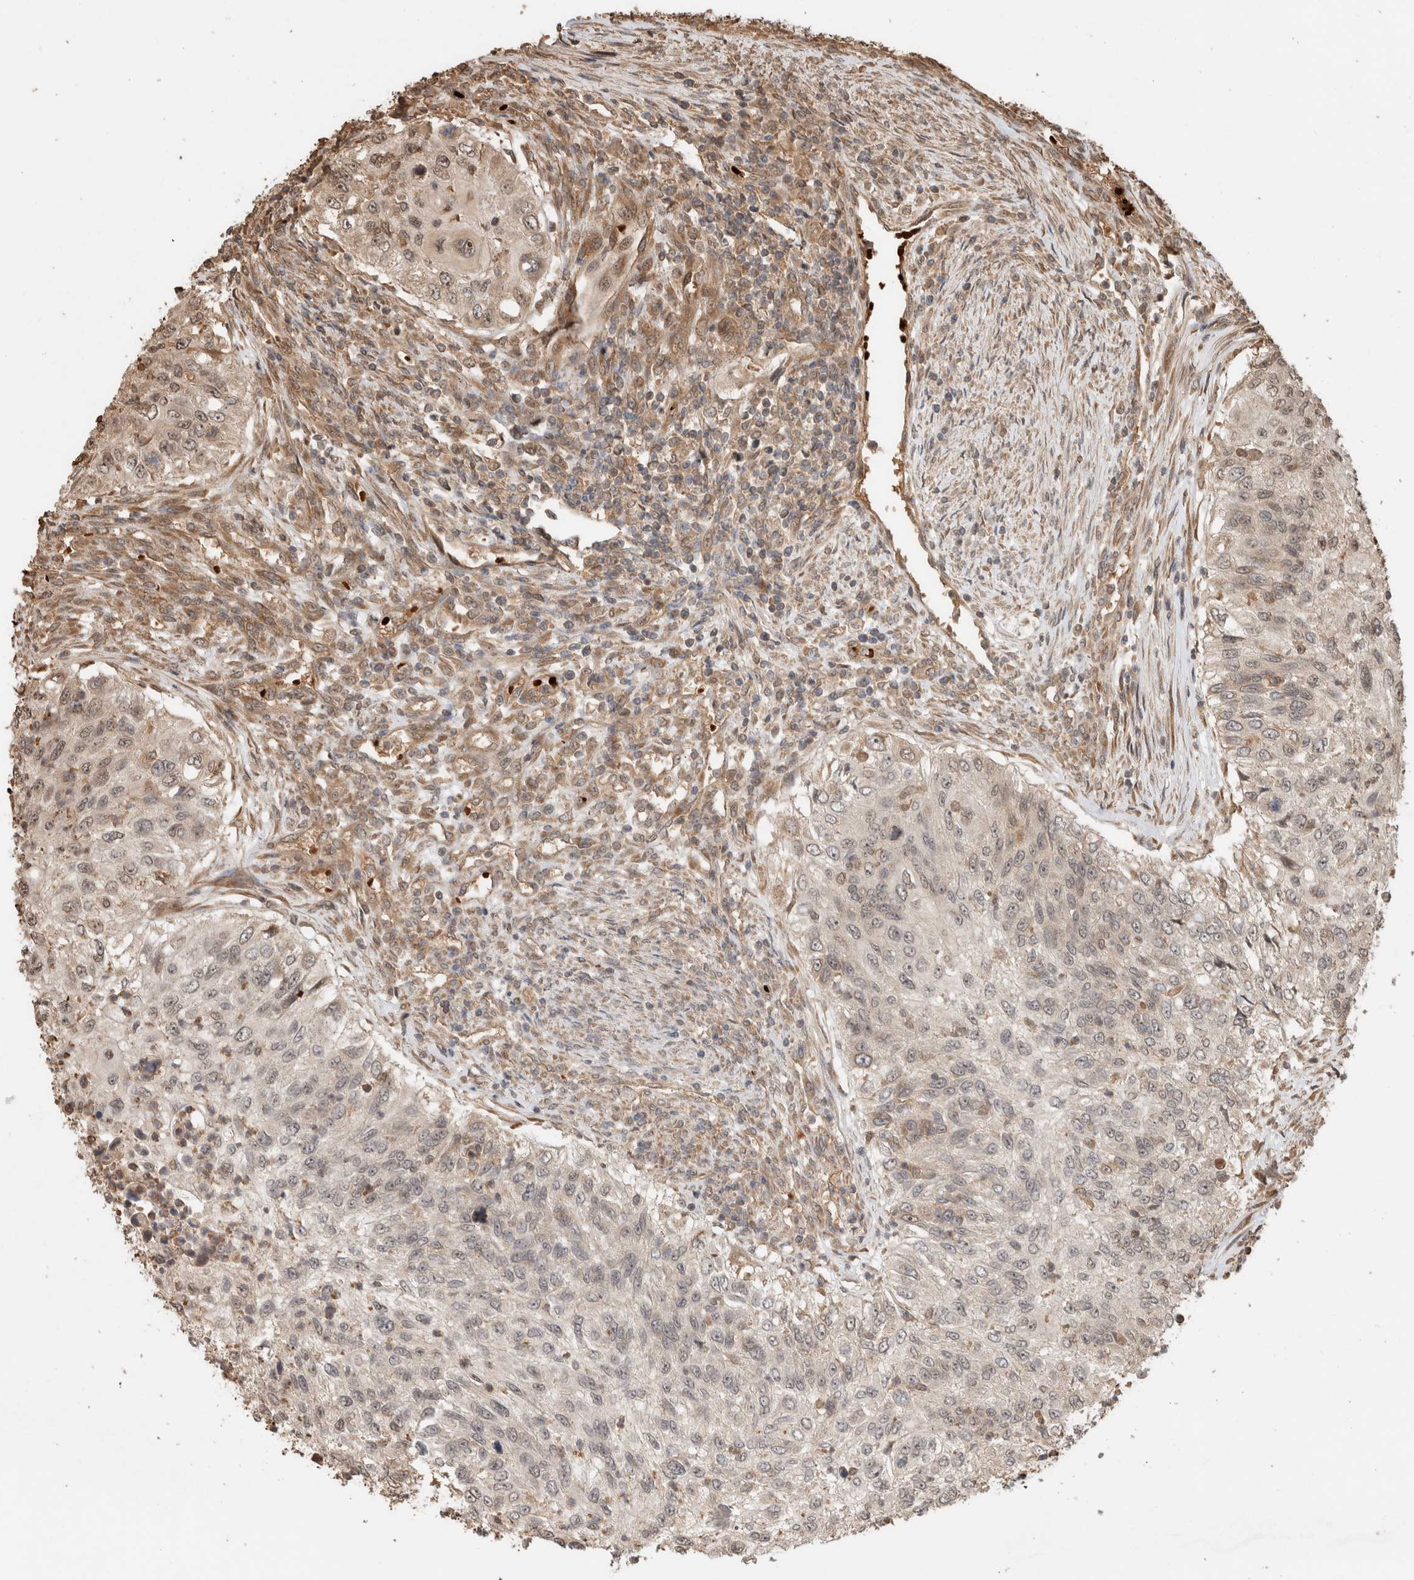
{"staining": {"intensity": "weak", "quantity": "25%-75%", "location": "cytoplasmic/membranous,nuclear"}, "tissue": "urothelial cancer", "cell_type": "Tumor cells", "image_type": "cancer", "snomed": [{"axis": "morphology", "description": "Urothelial carcinoma, High grade"}, {"axis": "topography", "description": "Urinary bladder"}], "caption": "A high-resolution photomicrograph shows IHC staining of high-grade urothelial carcinoma, which shows weak cytoplasmic/membranous and nuclear staining in about 25%-75% of tumor cells.", "gene": "OTUD6B", "patient": {"sex": "female", "age": 60}}